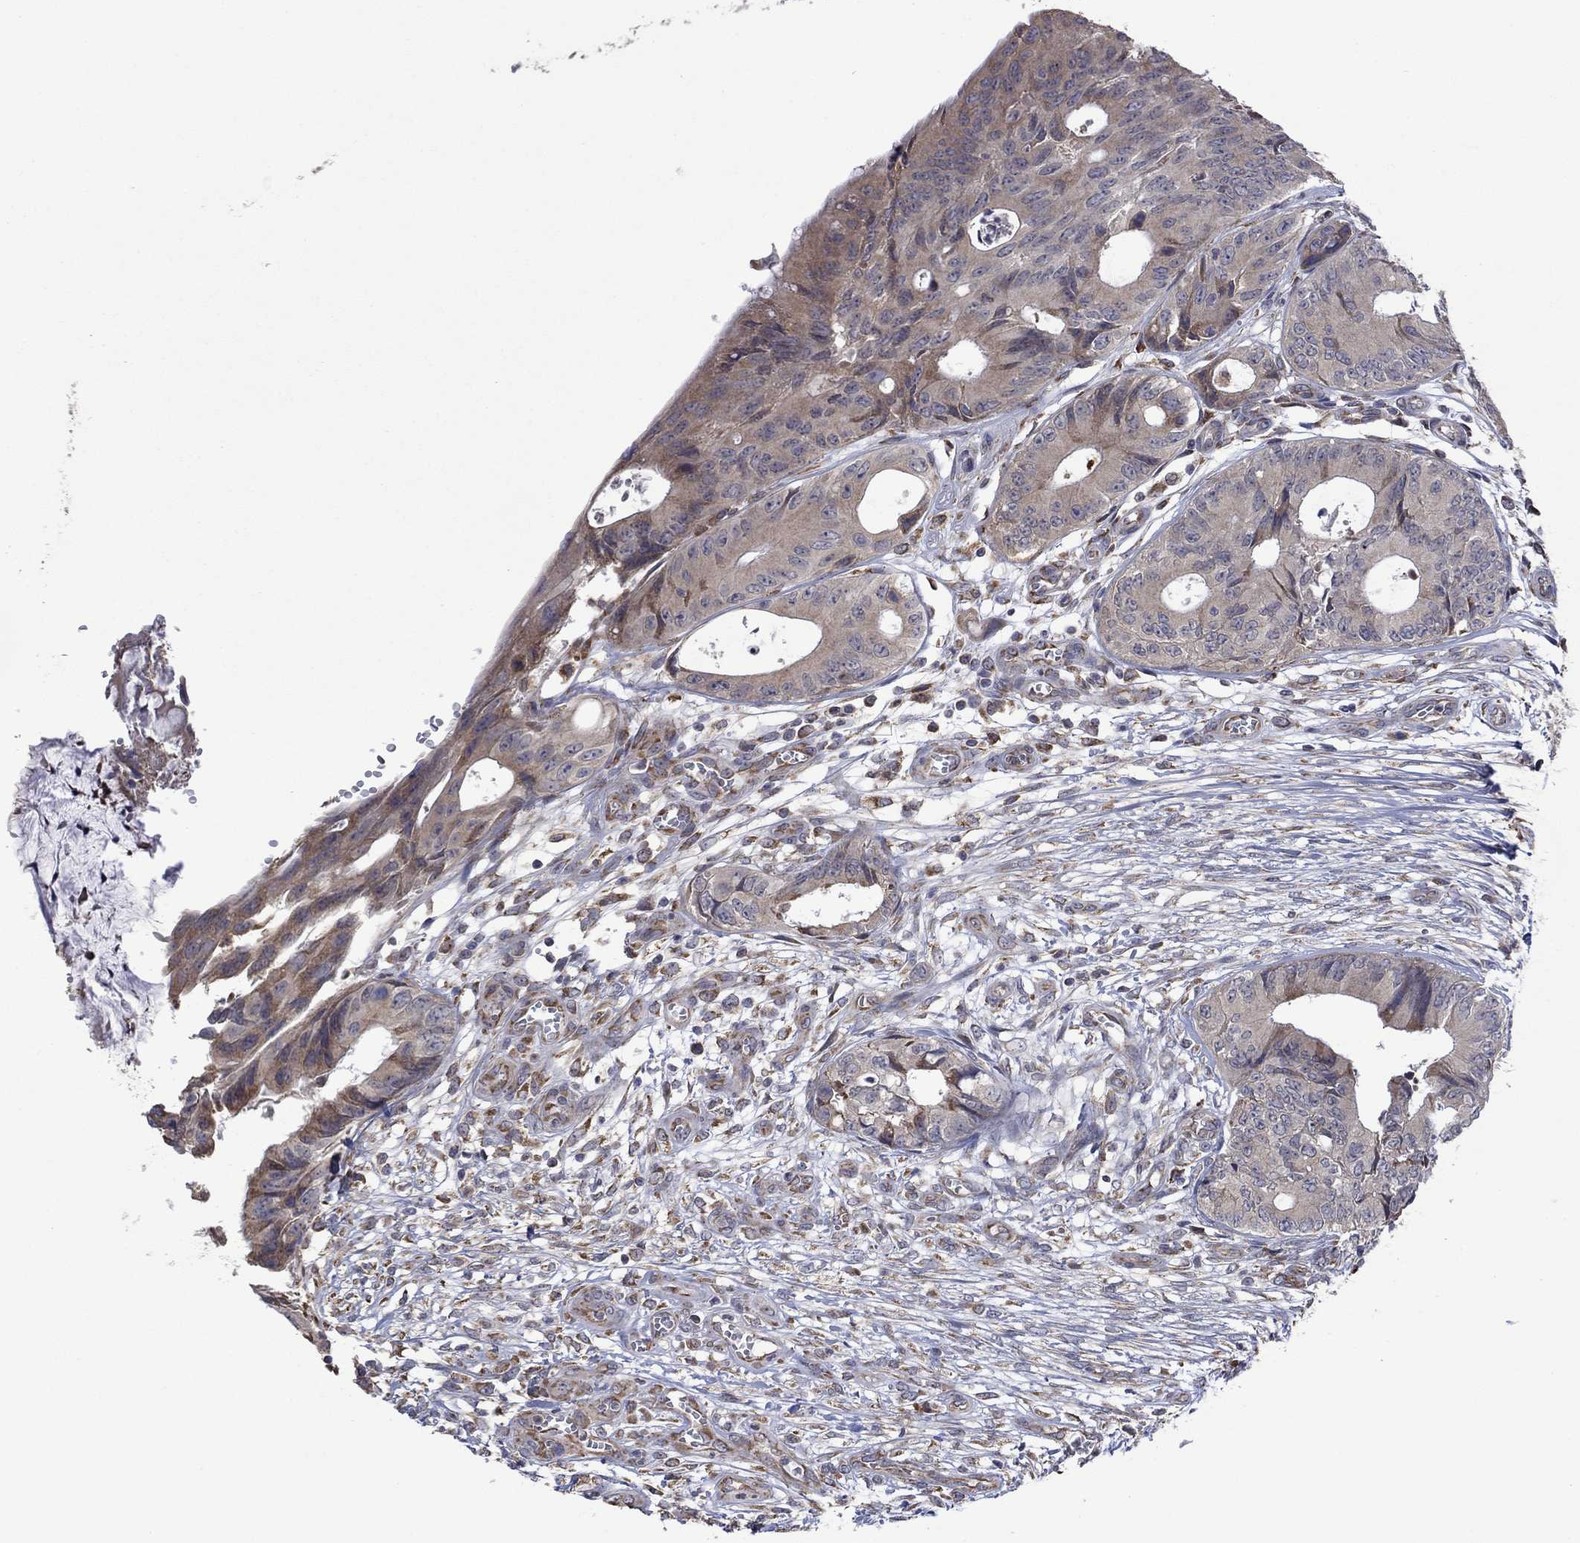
{"staining": {"intensity": "moderate", "quantity": "<25%", "location": "cytoplasmic/membranous"}, "tissue": "colorectal cancer", "cell_type": "Tumor cells", "image_type": "cancer", "snomed": [{"axis": "morphology", "description": "Normal tissue, NOS"}, {"axis": "morphology", "description": "Adenocarcinoma, NOS"}, {"axis": "topography", "description": "Colon"}], "caption": "The image shows immunohistochemical staining of colorectal cancer (adenocarcinoma). There is moderate cytoplasmic/membranous staining is identified in approximately <25% of tumor cells.", "gene": "FURIN", "patient": {"sex": "male", "age": 65}}